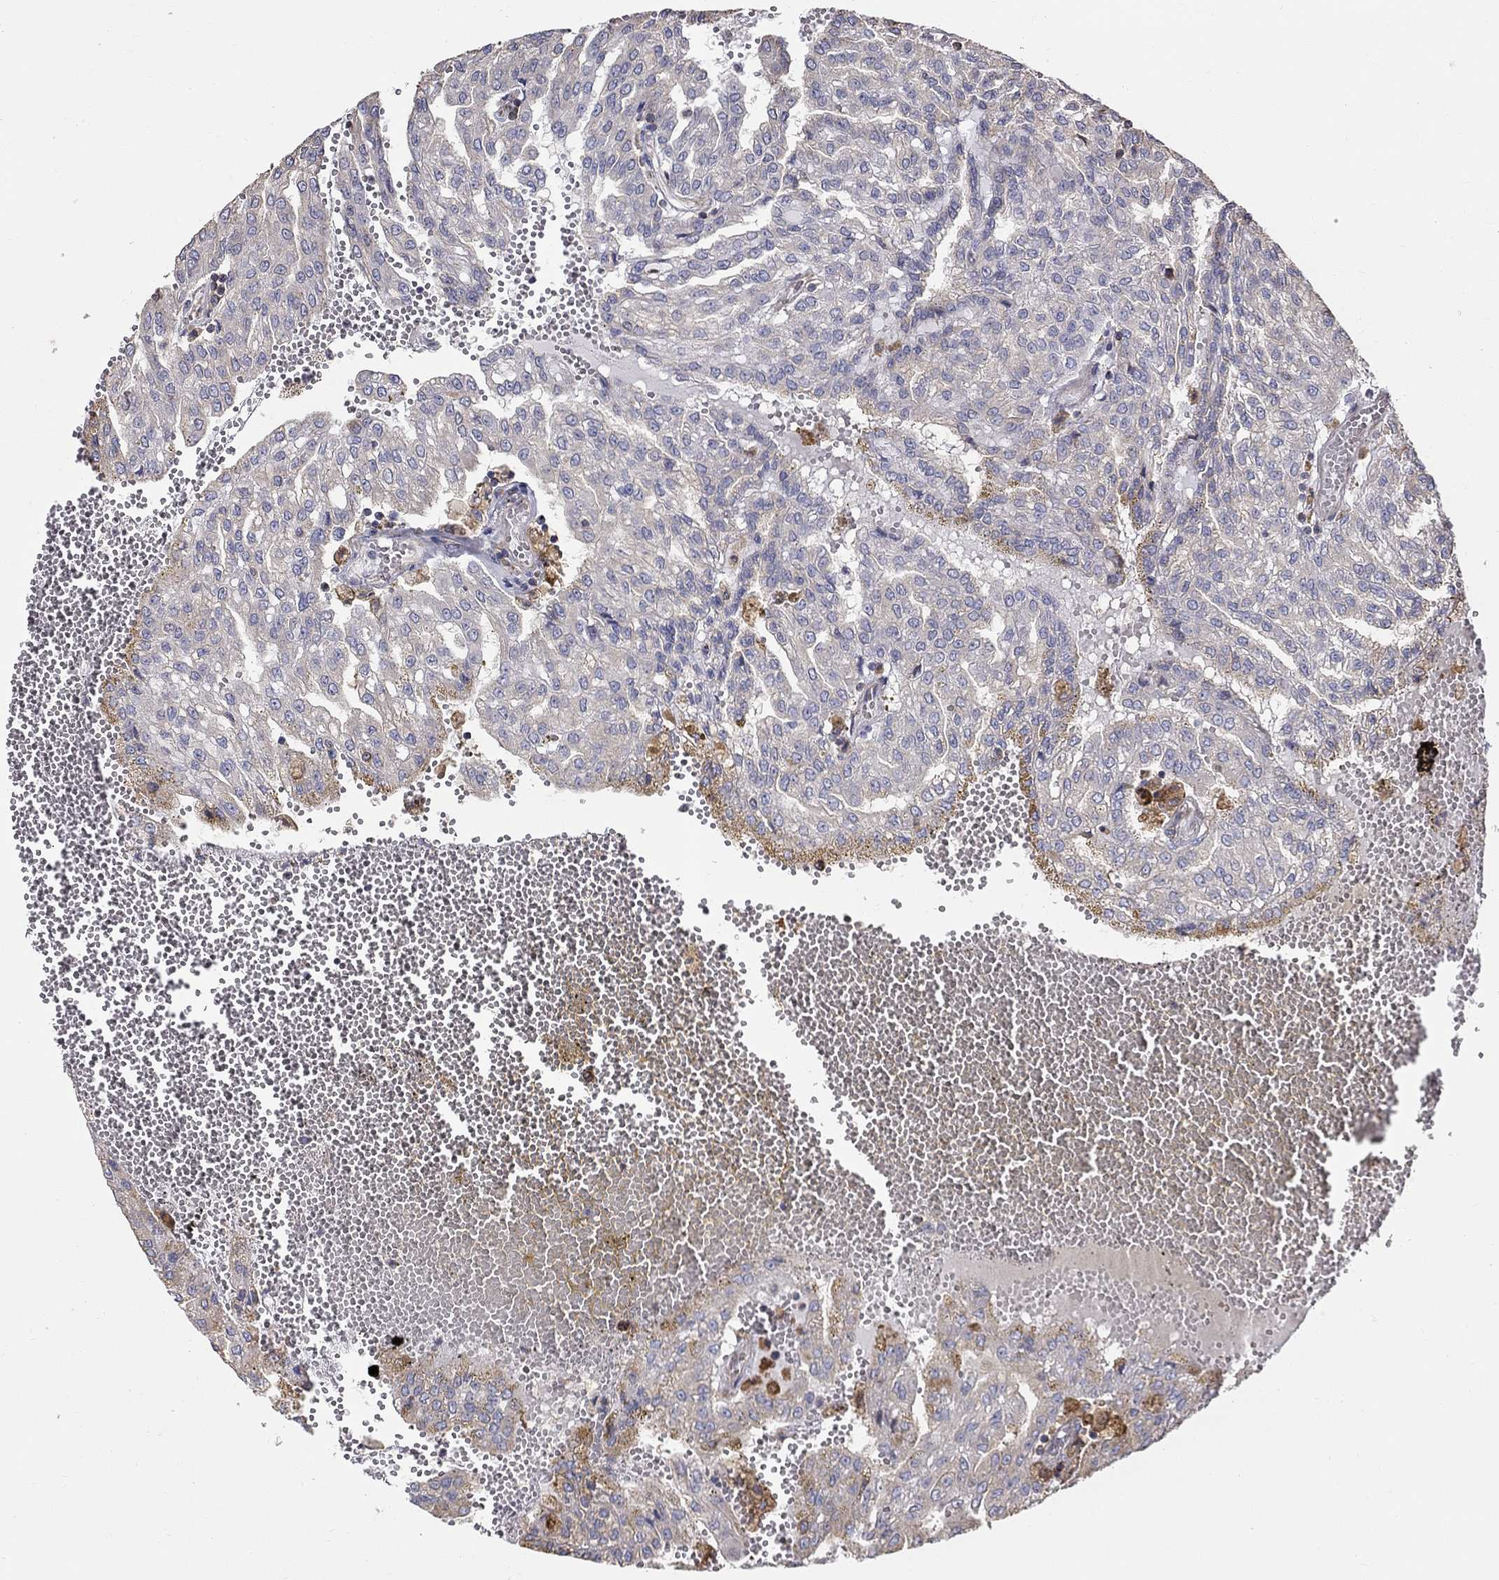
{"staining": {"intensity": "negative", "quantity": "none", "location": "none"}, "tissue": "renal cancer", "cell_type": "Tumor cells", "image_type": "cancer", "snomed": [{"axis": "morphology", "description": "Adenocarcinoma, NOS"}, {"axis": "topography", "description": "Kidney"}], "caption": "IHC image of neoplastic tissue: human adenocarcinoma (renal) stained with DAB demonstrates no significant protein expression in tumor cells.", "gene": "NPHP1", "patient": {"sex": "male", "age": 63}}